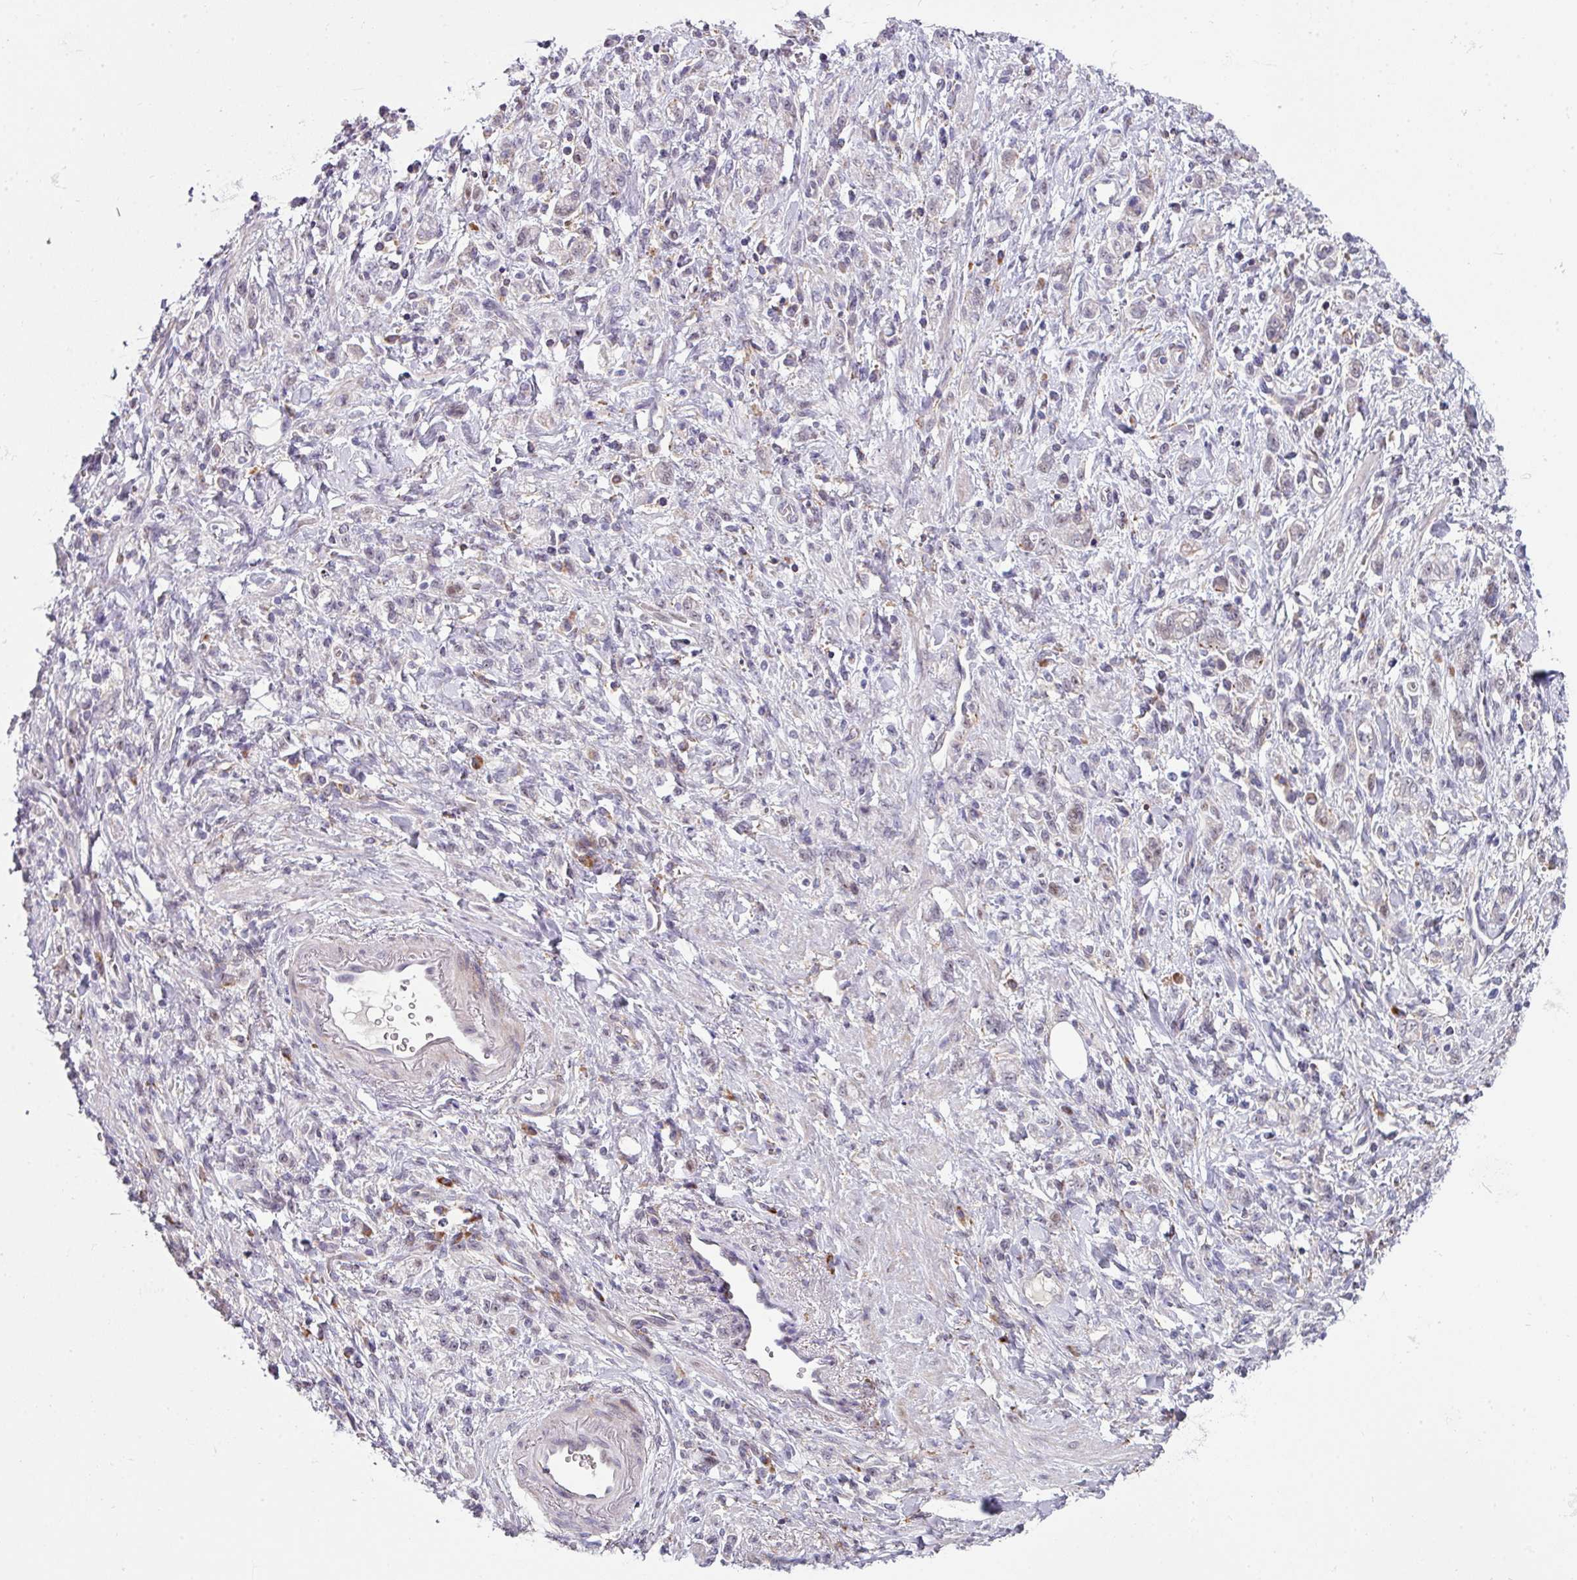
{"staining": {"intensity": "negative", "quantity": "none", "location": "none"}, "tissue": "stomach cancer", "cell_type": "Tumor cells", "image_type": "cancer", "snomed": [{"axis": "morphology", "description": "Adenocarcinoma, NOS"}, {"axis": "topography", "description": "Stomach"}], "caption": "Micrograph shows no protein positivity in tumor cells of adenocarcinoma (stomach) tissue. (IHC, brightfield microscopy, high magnification).", "gene": "BMS1", "patient": {"sex": "male", "age": 77}}